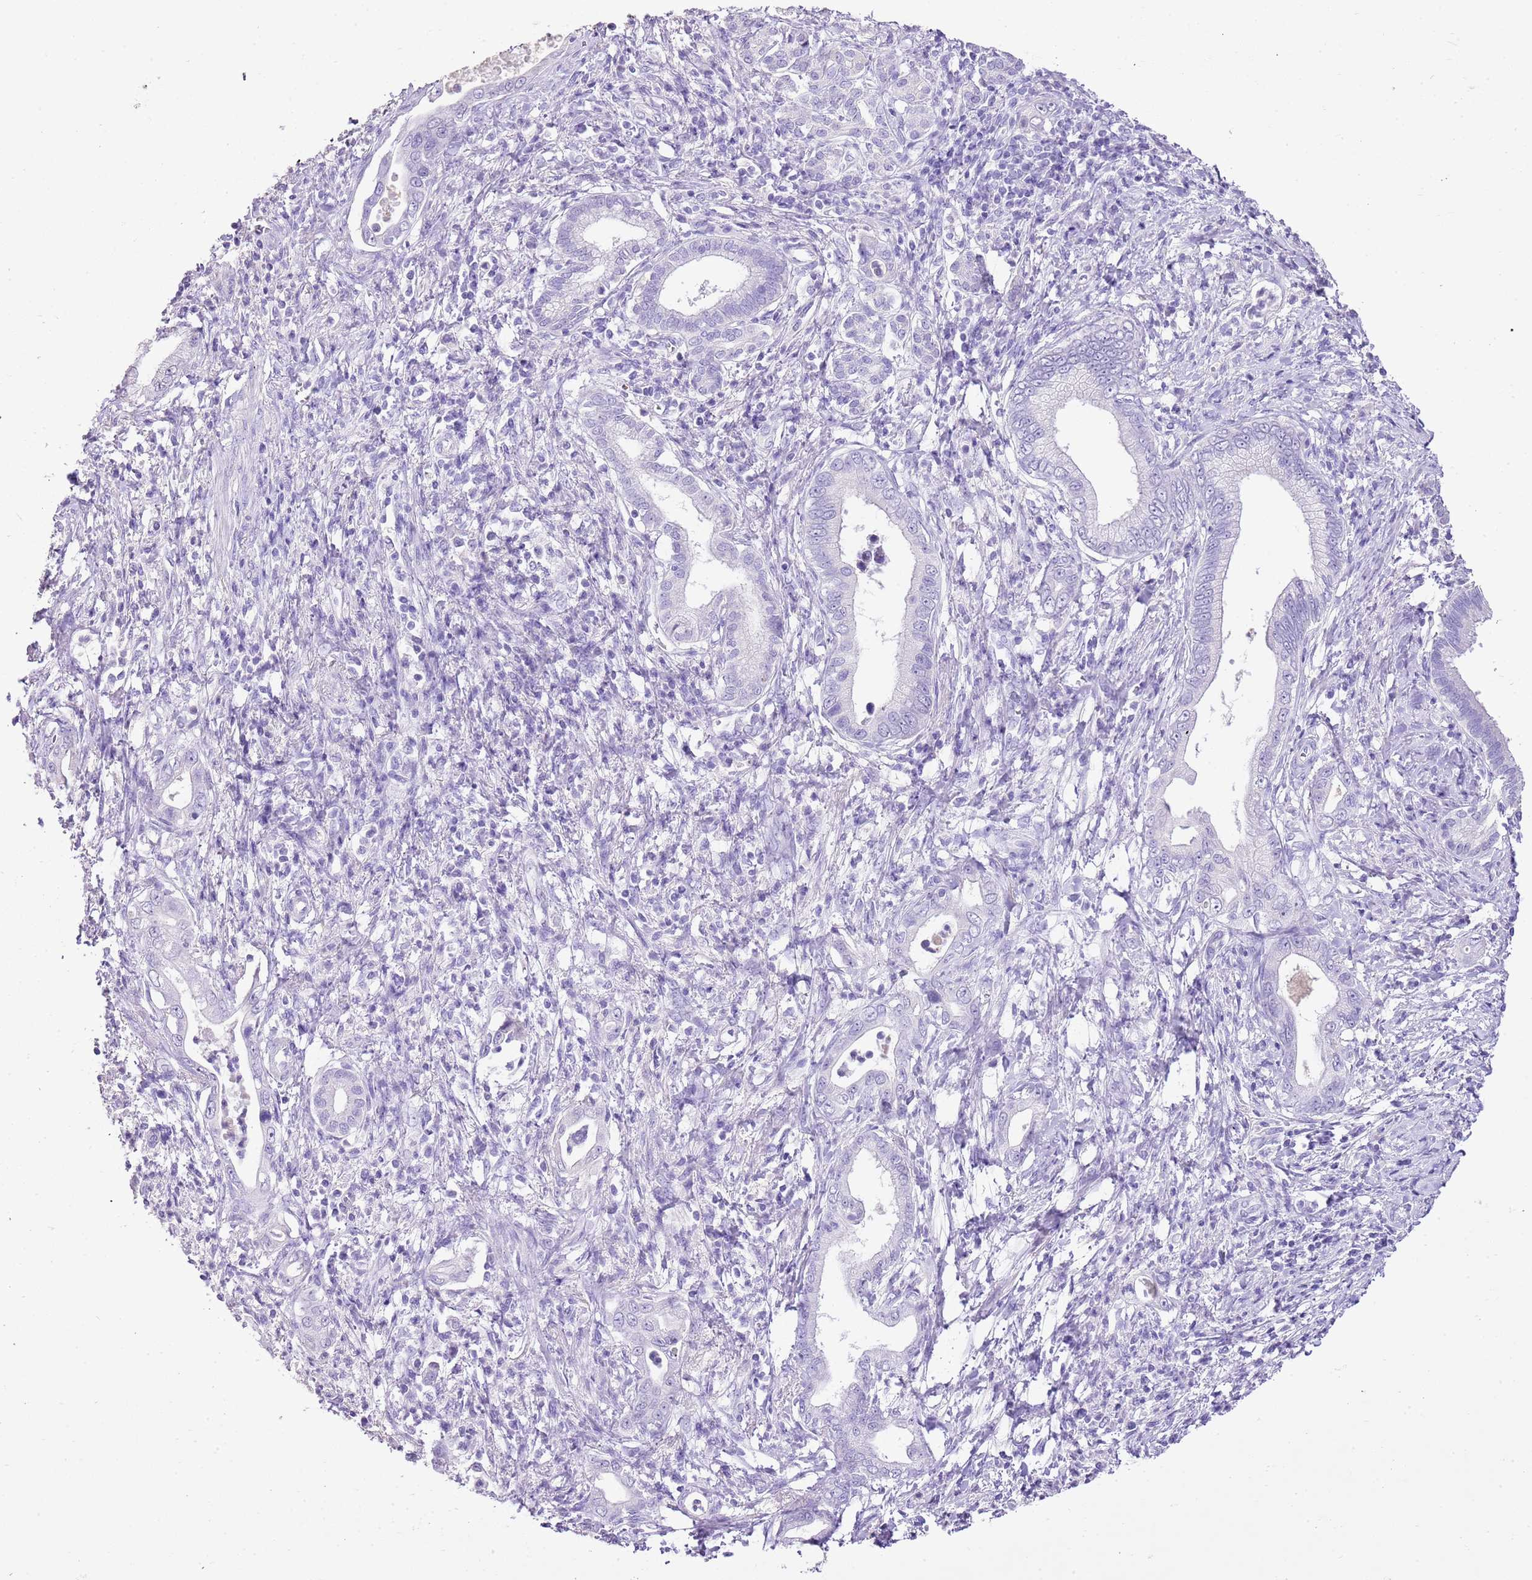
{"staining": {"intensity": "negative", "quantity": "none", "location": "none"}, "tissue": "pancreatic cancer", "cell_type": "Tumor cells", "image_type": "cancer", "snomed": [{"axis": "morphology", "description": "Normal tissue, NOS"}, {"axis": "morphology", "description": "Adenocarcinoma, NOS"}, {"axis": "topography", "description": "Pancreas"}], "caption": "There is no significant expression in tumor cells of pancreatic cancer.", "gene": "XPO7", "patient": {"sex": "female", "age": 55}}